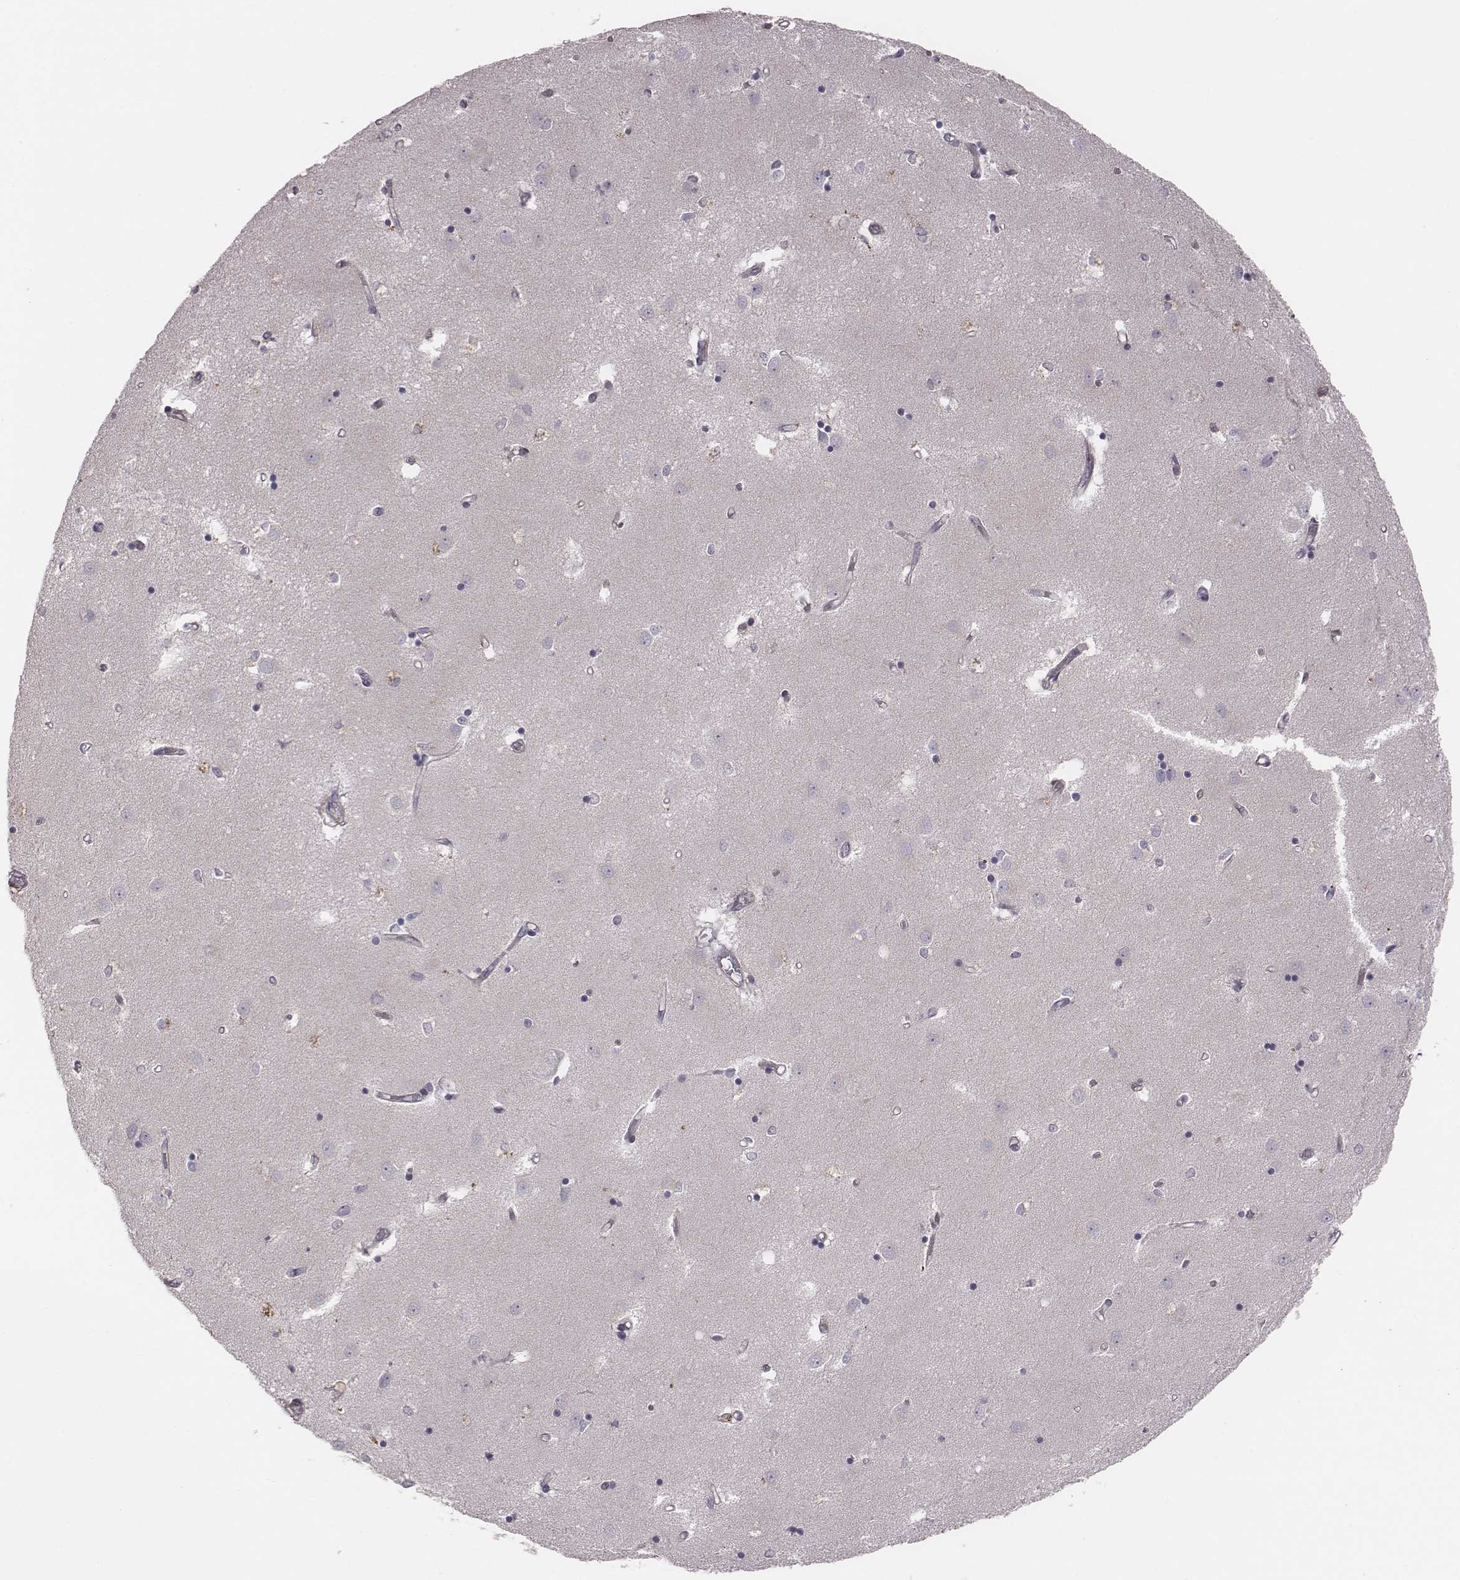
{"staining": {"intensity": "negative", "quantity": "none", "location": "none"}, "tissue": "caudate", "cell_type": "Glial cells", "image_type": "normal", "snomed": [{"axis": "morphology", "description": "Normal tissue, NOS"}, {"axis": "topography", "description": "Lateral ventricle wall"}], "caption": "DAB (3,3'-diaminobenzidine) immunohistochemical staining of benign caudate displays no significant positivity in glial cells. The staining was performed using DAB (3,3'-diaminobenzidine) to visualize the protein expression in brown, while the nuclei were stained in blue with hematoxylin (Magnification: 20x).", "gene": "CAD", "patient": {"sex": "male", "age": 54}}